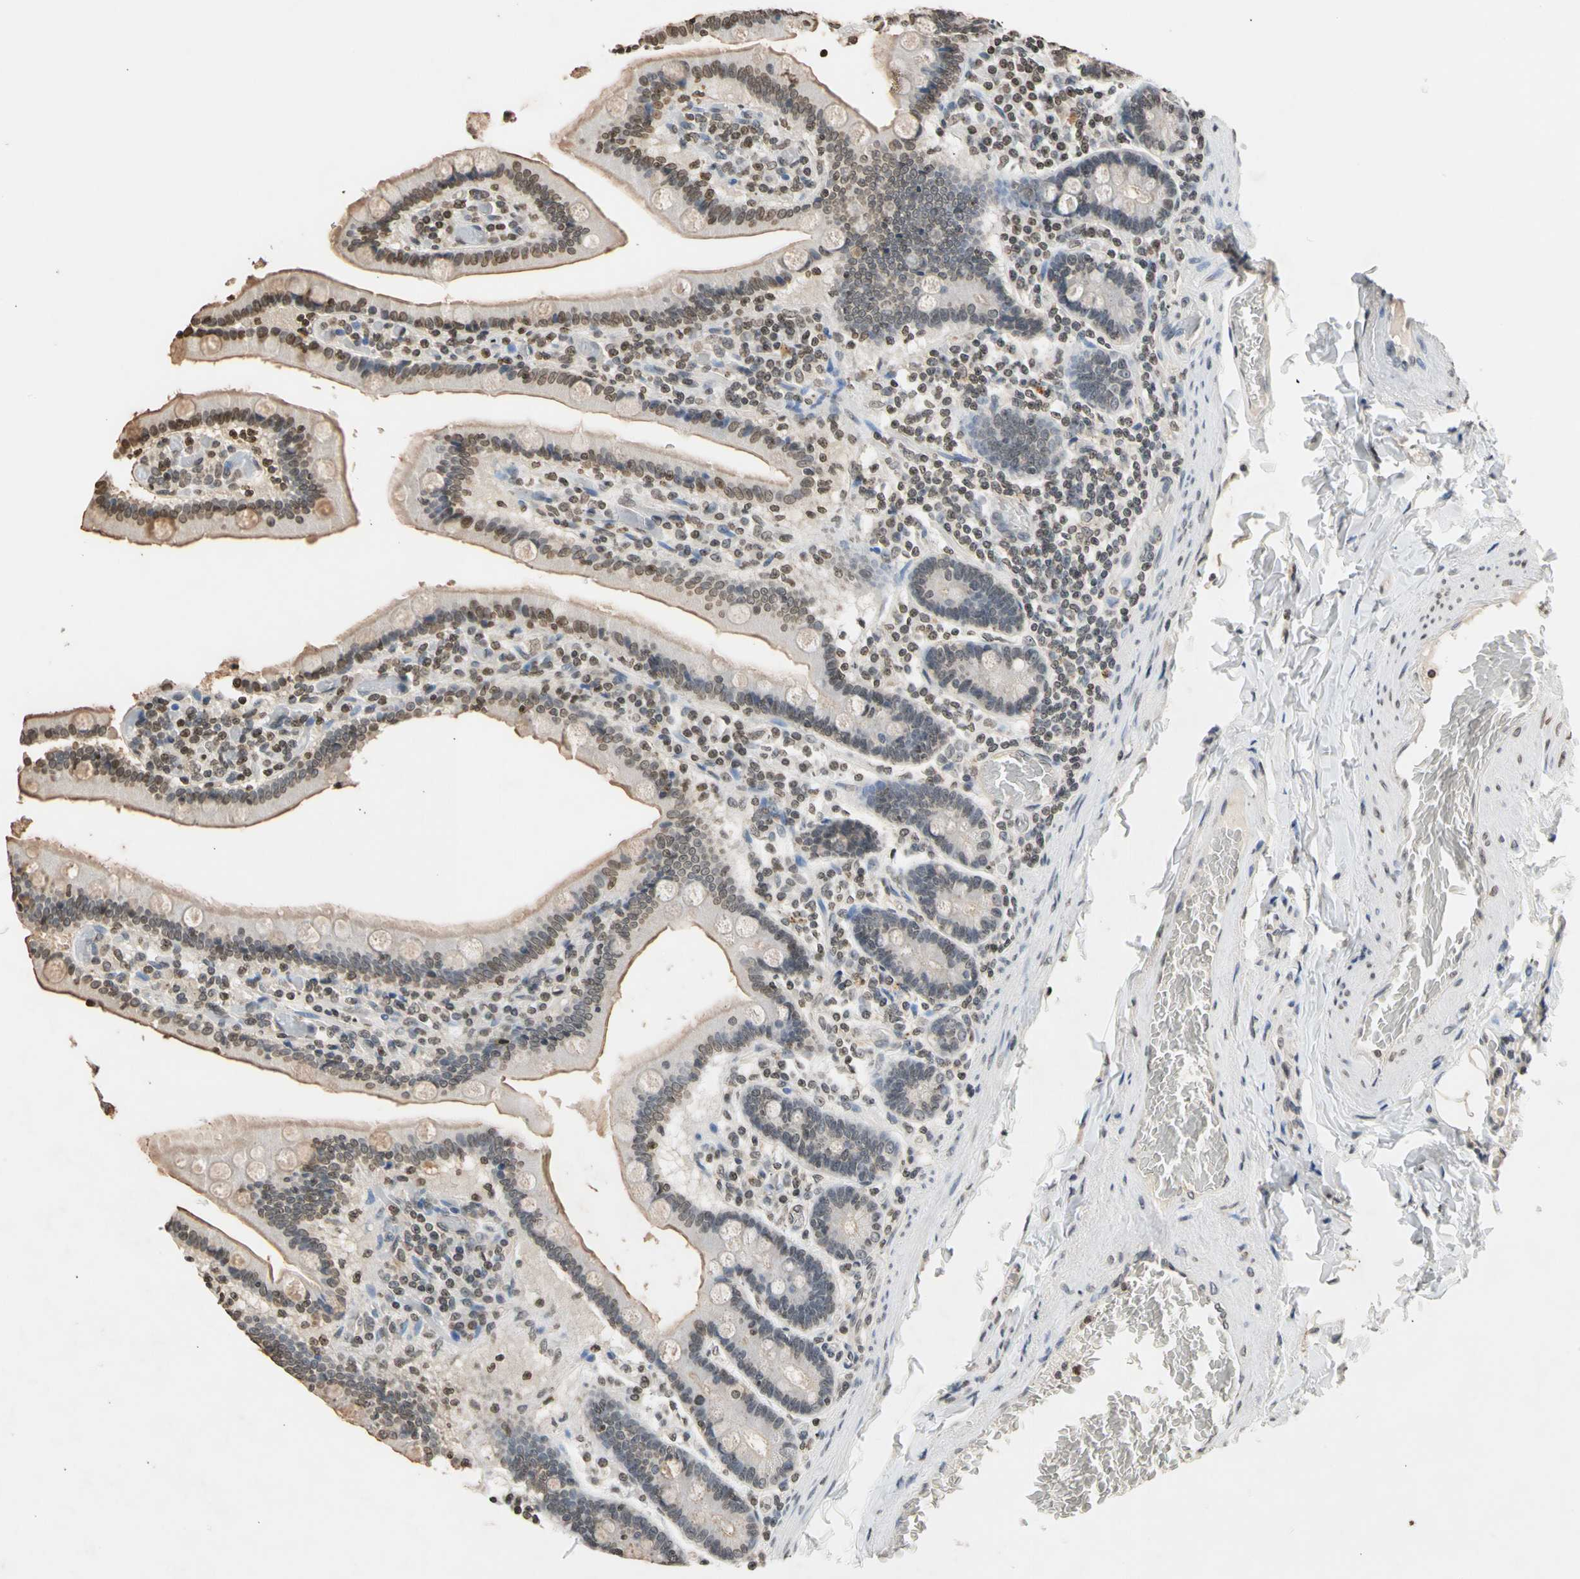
{"staining": {"intensity": "weak", "quantity": "25%-75%", "location": "cytoplasmic/membranous,nuclear"}, "tissue": "duodenum", "cell_type": "Glandular cells", "image_type": "normal", "snomed": [{"axis": "morphology", "description": "Normal tissue, NOS"}, {"axis": "topography", "description": "Duodenum"}], "caption": "Protein expression by immunohistochemistry (IHC) reveals weak cytoplasmic/membranous,nuclear staining in about 25%-75% of glandular cells in unremarkable duodenum.", "gene": "GPX4", "patient": {"sex": "female", "age": 53}}